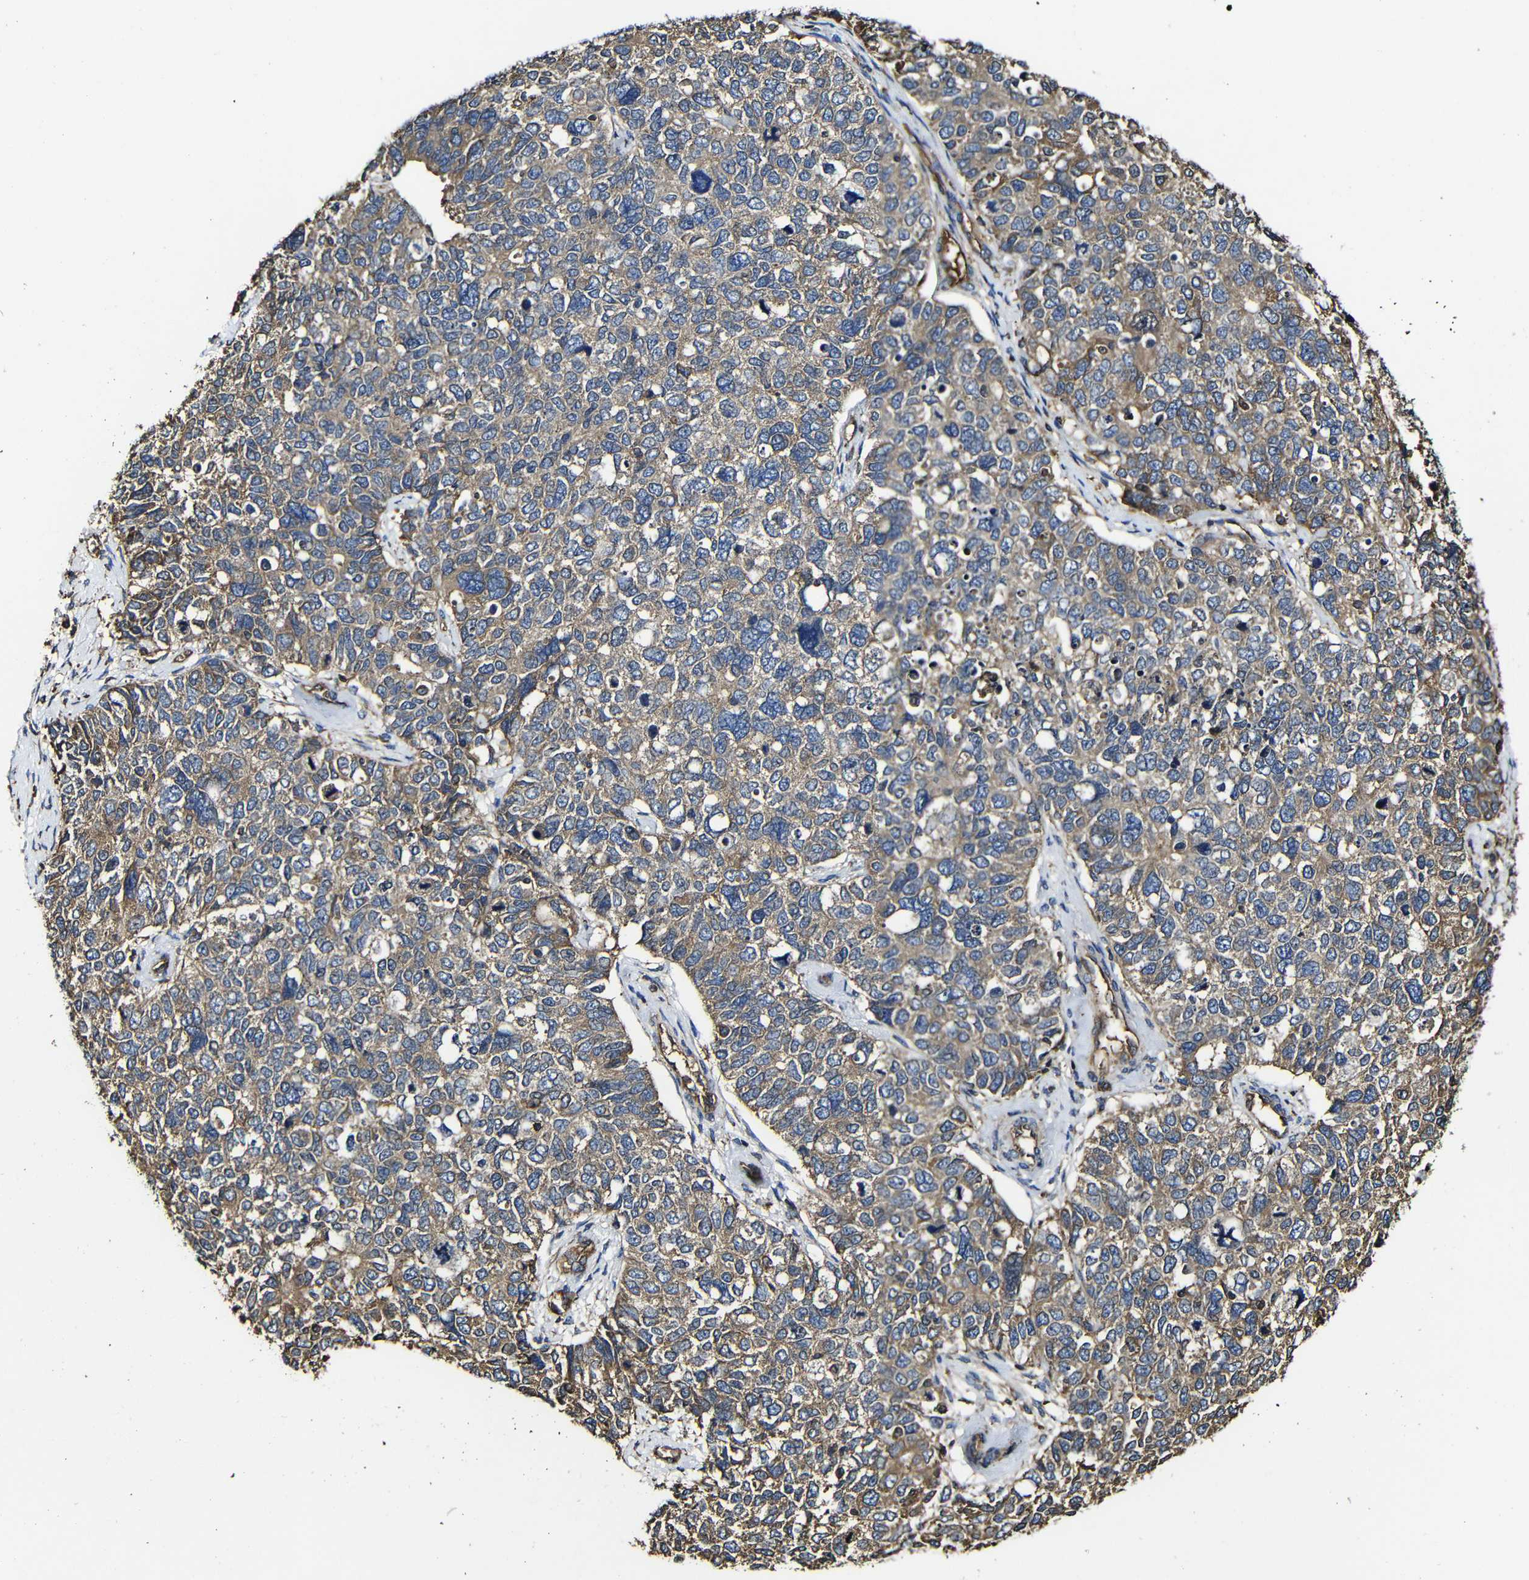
{"staining": {"intensity": "moderate", "quantity": ">75%", "location": "cytoplasmic/membranous"}, "tissue": "cervical cancer", "cell_type": "Tumor cells", "image_type": "cancer", "snomed": [{"axis": "morphology", "description": "Squamous cell carcinoma, NOS"}, {"axis": "topography", "description": "Cervix"}], "caption": "Immunohistochemical staining of cervical cancer (squamous cell carcinoma) demonstrates medium levels of moderate cytoplasmic/membranous protein staining in about >75% of tumor cells.", "gene": "MSN", "patient": {"sex": "female", "age": 63}}